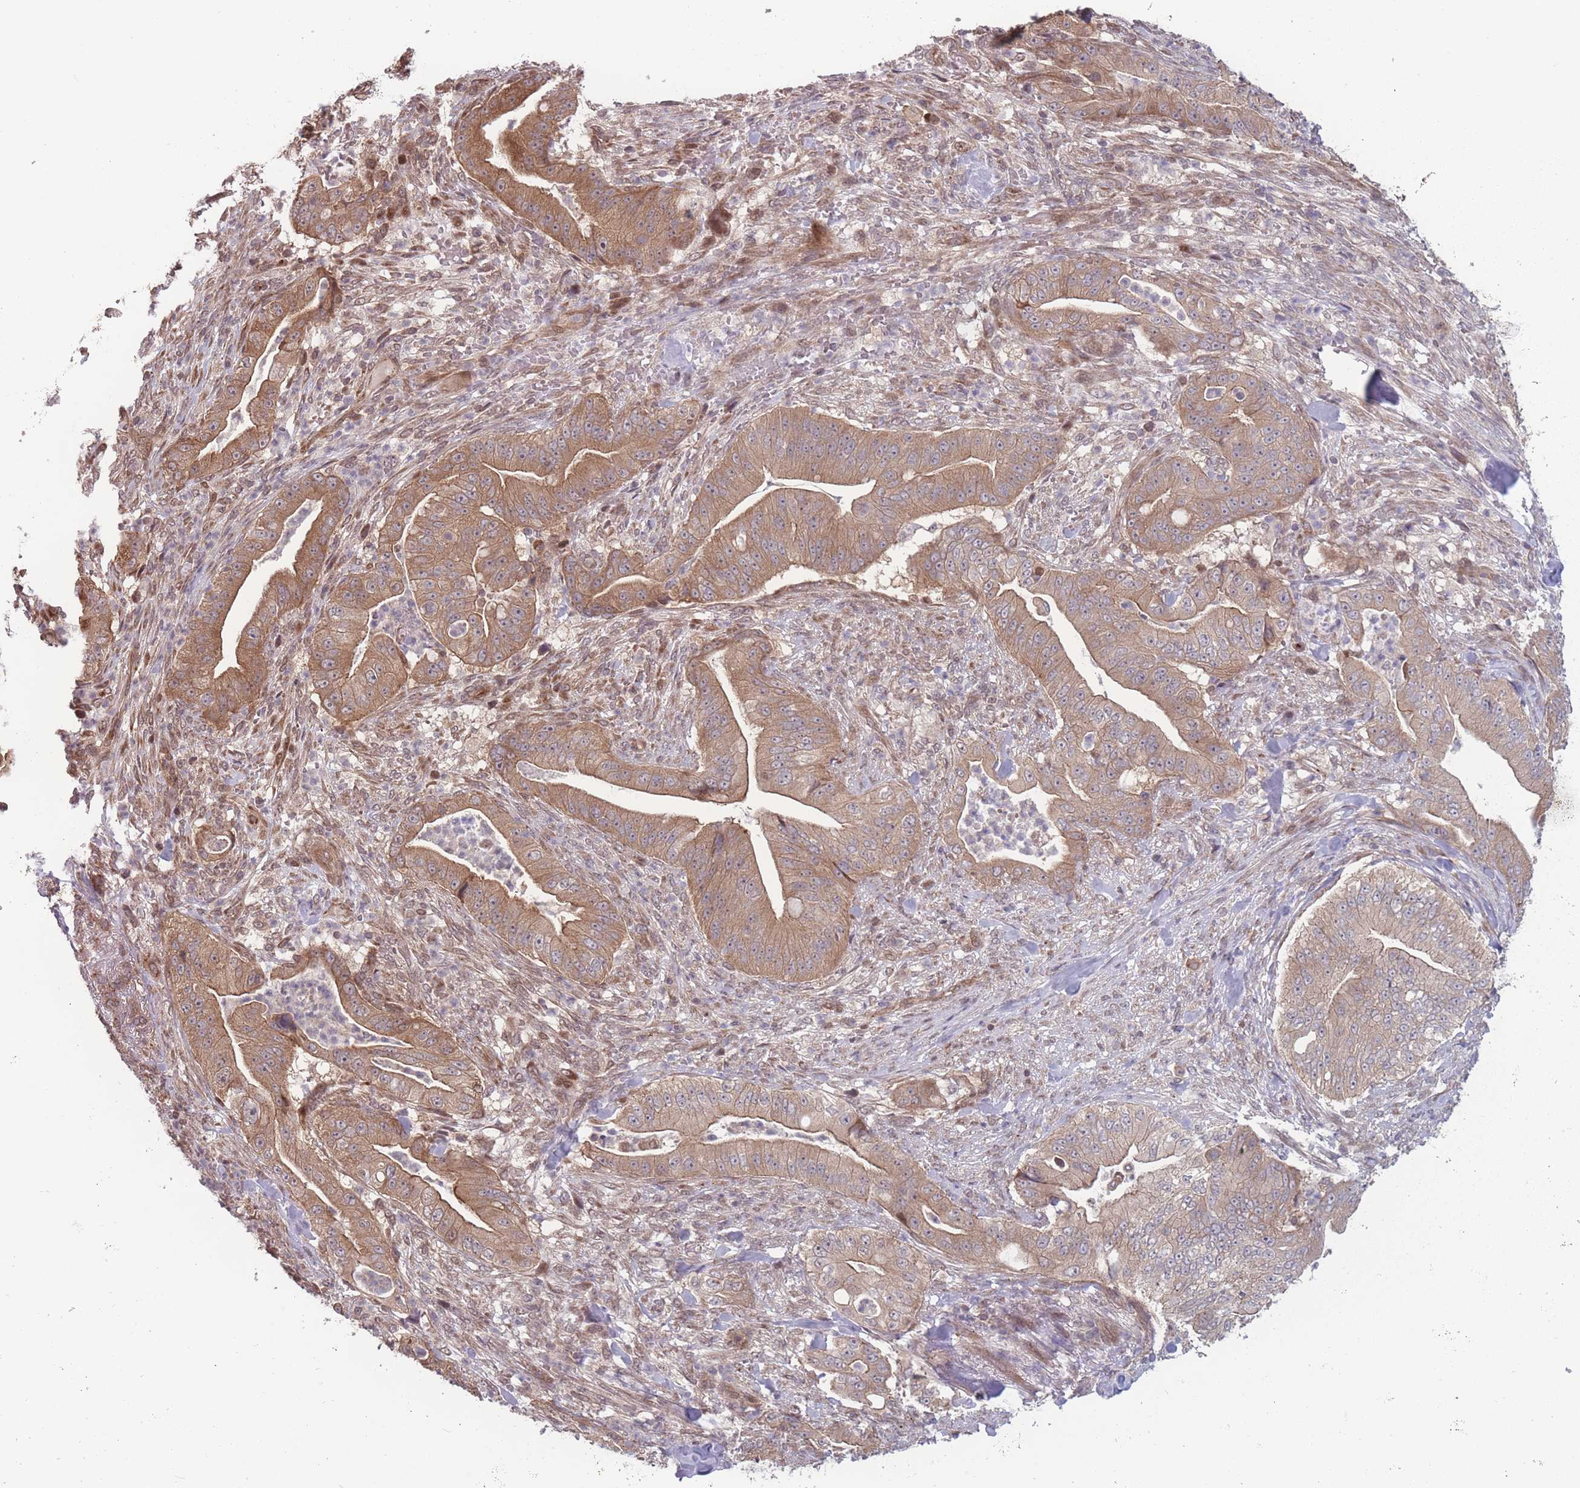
{"staining": {"intensity": "moderate", "quantity": ">75%", "location": "cytoplasmic/membranous"}, "tissue": "pancreatic cancer", "cell_type": "Tumor cells", "image_type": "cancer", "snomed": [{"axis": "morphology", "description": "Adenocarcinoma, NOS"}, {"axis": "topography", "description": "Pancreas"}], "caption": "A brown stain highlights moderate cytoplasmic/membranous positivity of a protein in pancreatic cancer (adenocarcinoma) tumor cells. (DAB IHC with brightfield microscopy, high magnification).", "gene": "RPS18", "patient": {"sex": "male", "age": 71}}